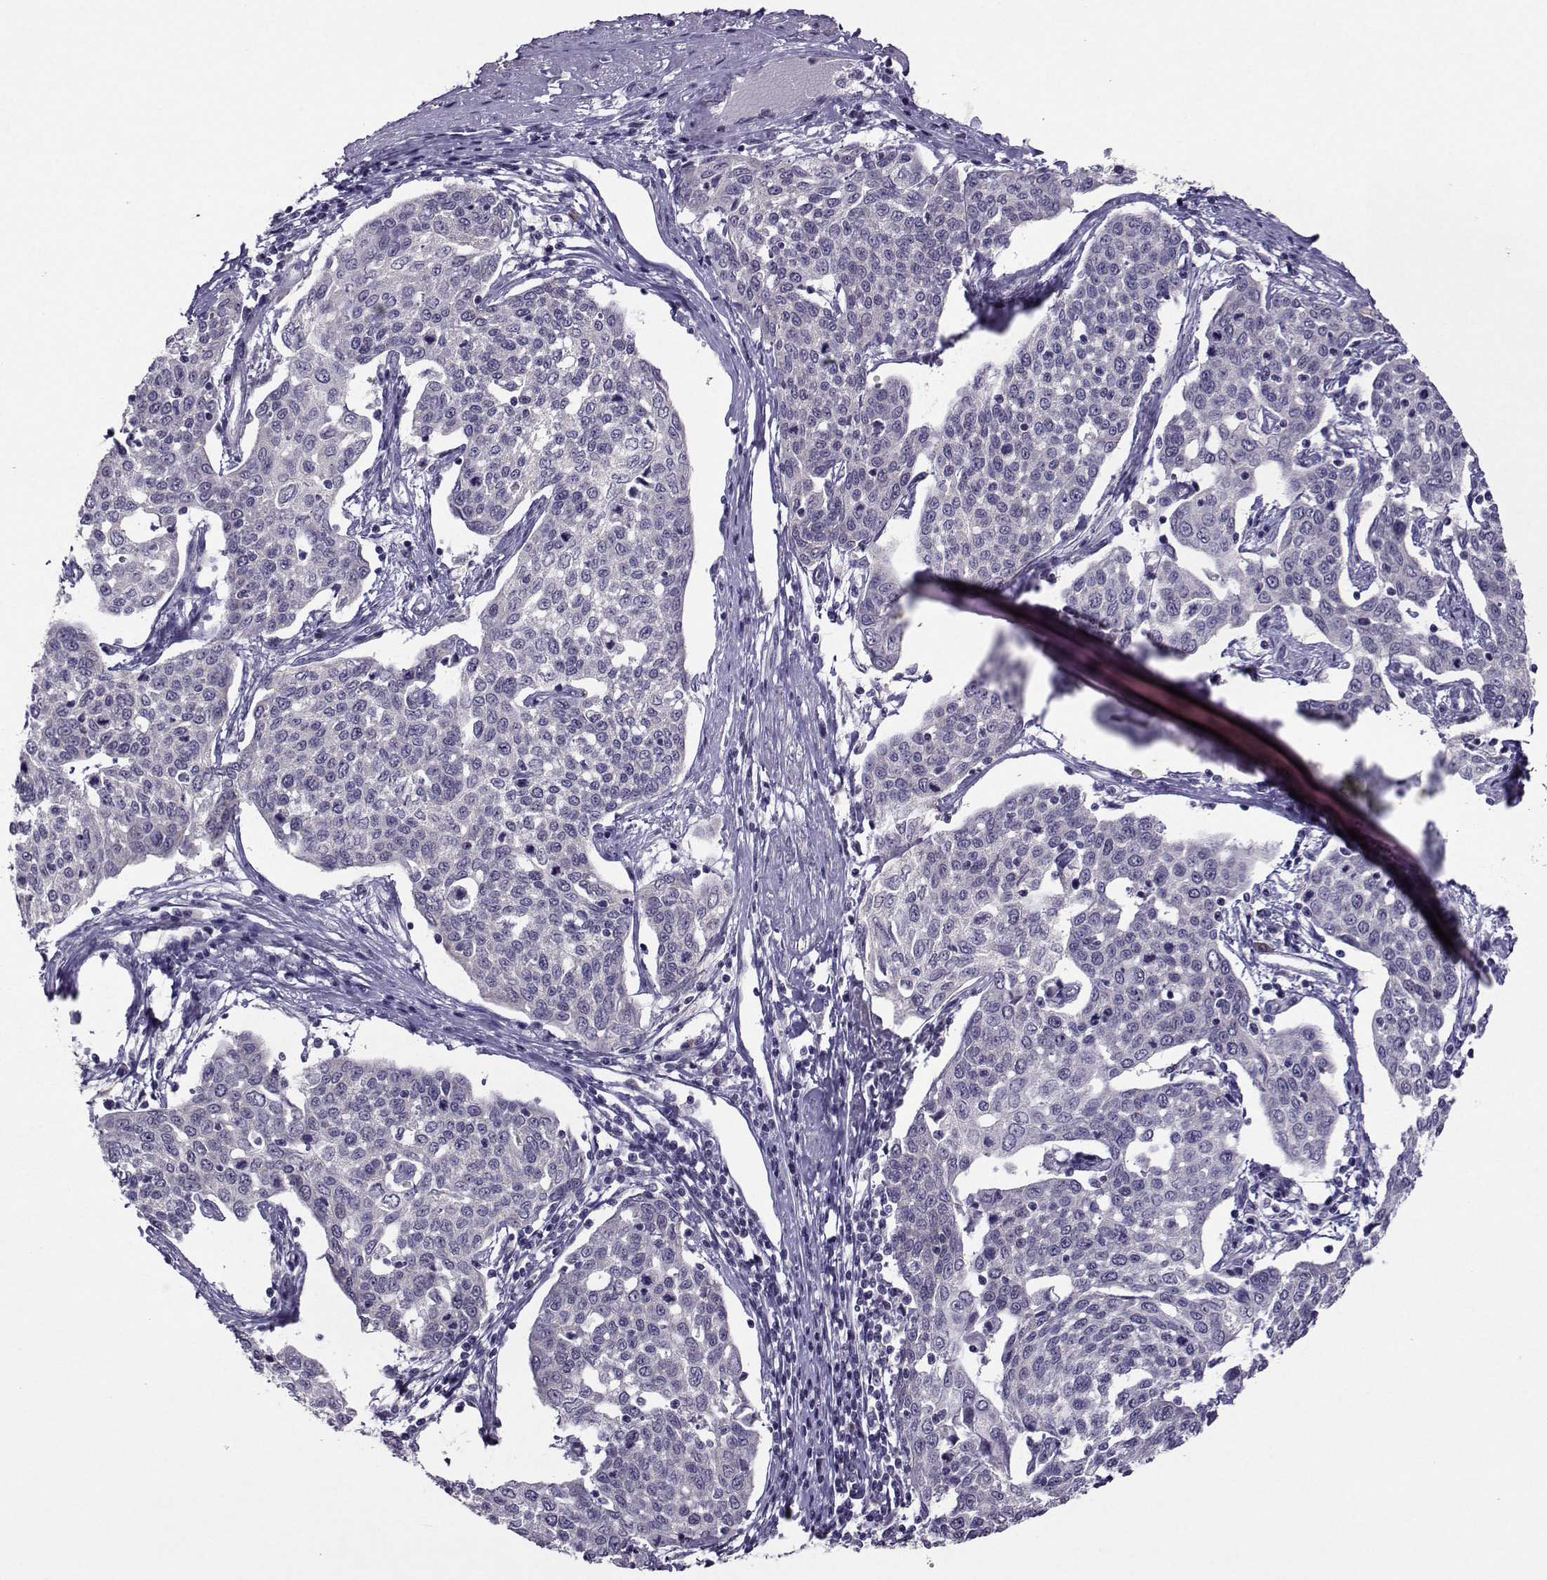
{"staining": {"intensity": "negative", "quantity": "none", "location": "none"}, "tissue": "cervical cancer", "cell_type": "Tumor cells", "image_type": "cancer", "snomed": [{"axis": "morphology", "description": "Squamous cell carcinoma, NOS"}, {"axis": "topography", "description": "Cervix"}], "caption": "Tumor cells show no significant positivity in cervical squamous cell carcinoma.", "gene": "DDX20", "patient": {"sex": "female", "age": 34}}